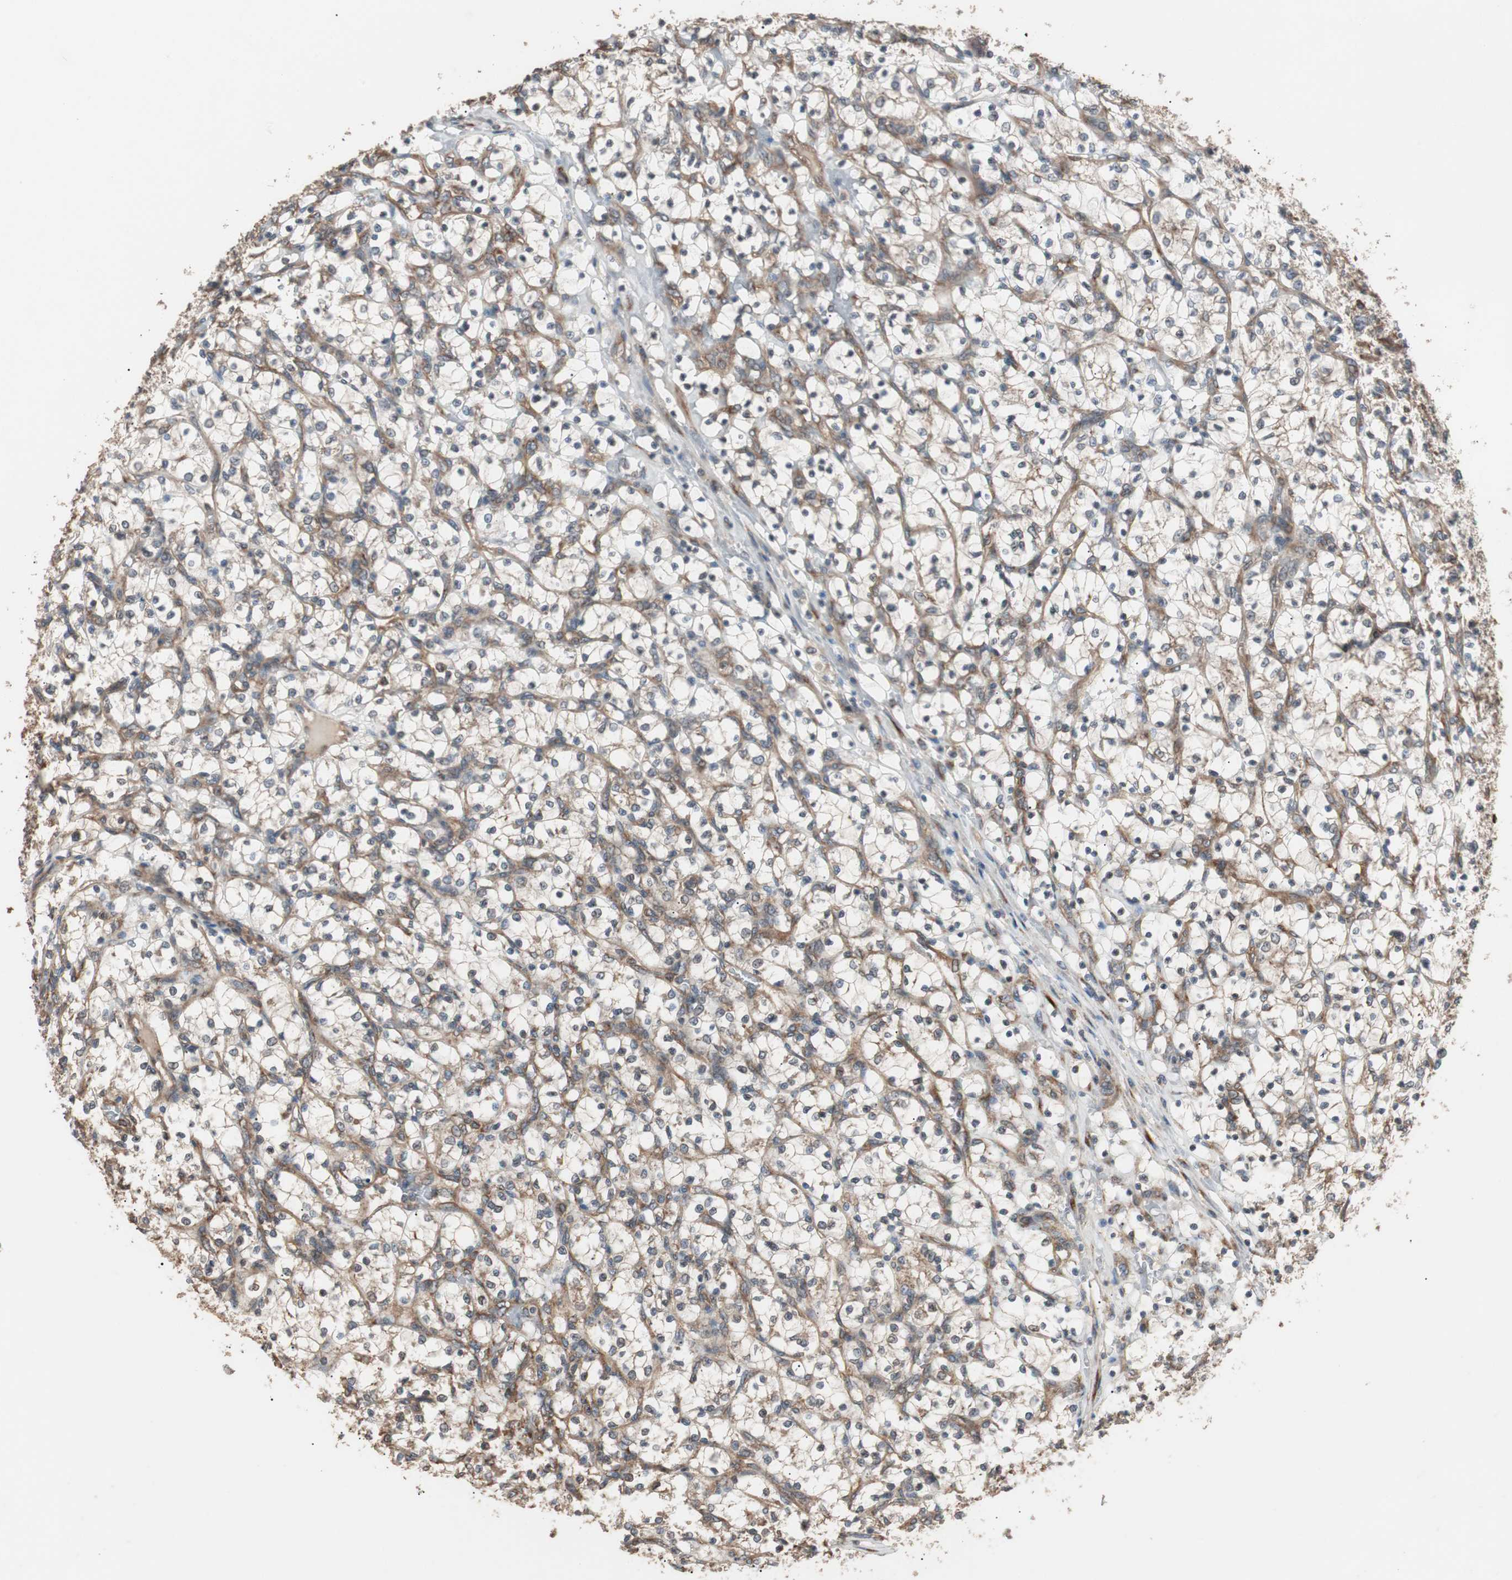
{"staining": {"intensity": "weak", "quantity": "25%-75%", "location": "cytoplasmic/membranous"}, "tissue": "renal cancer", "cell_type": "Tumor cells", "image_type": "cancer", "snomed": [{"axis": "morphology", "description": "Adenocarcinoma, NOS"}, {"axis": "topography", "description": "Kidney"}], "caption": "Immunohistochemistry micrograph of renal cancer (adenocarcinoma) stained for a protein (brown), which shows low levels of weak cytoplasmic/membranous positivity in approximately 25%-75% of tumor cells.", "gene": "LZTS1", "patient": {"sex": "female", "age": 69}}